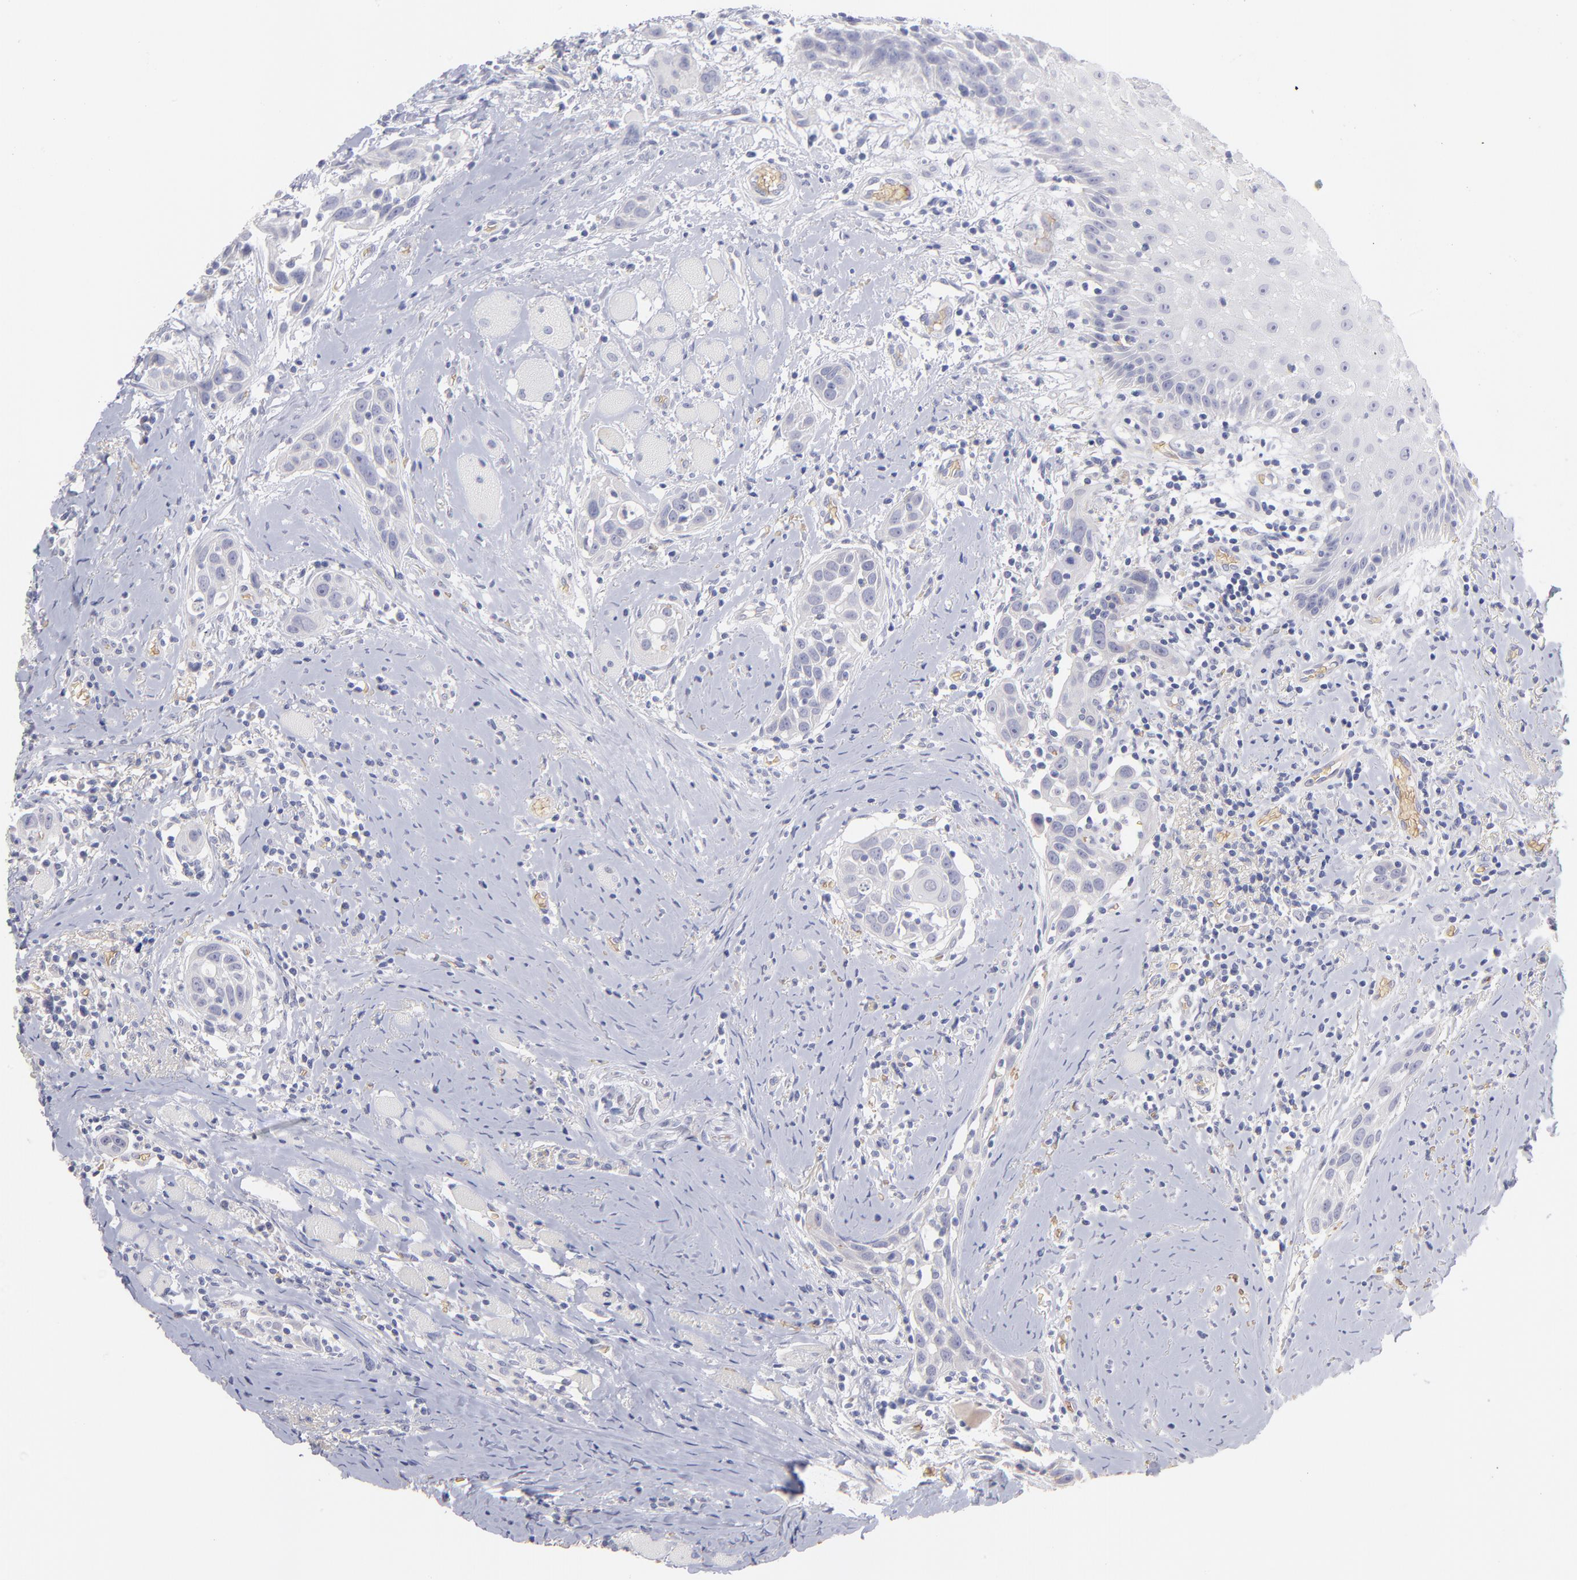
{"staining": {"intensity": "negative", "quantity": "none", "location": "none"}, "tissue": "head and neck cancer", "cell_type": "Tumor cells", "image_type": "cancer", "snomed": [{"axis": "morphology", "description": "Squamous cell carcinoma, NOS"}, {"axis": "topography", "description": "Oral tissue"}, {"axis": "topography", "description": "Head-Neck"}], "caption": "Immunohistochemistry (IHC) micrograph of neoplastic tissue: head and neck cancer (squamous cell carcinoma) stained with DAB (3,3'-diaminobenzidine) reveals no significant protein staining in tumor cells.", "gene": "F13B", "patient": {"sex": "female", "age": 50}}